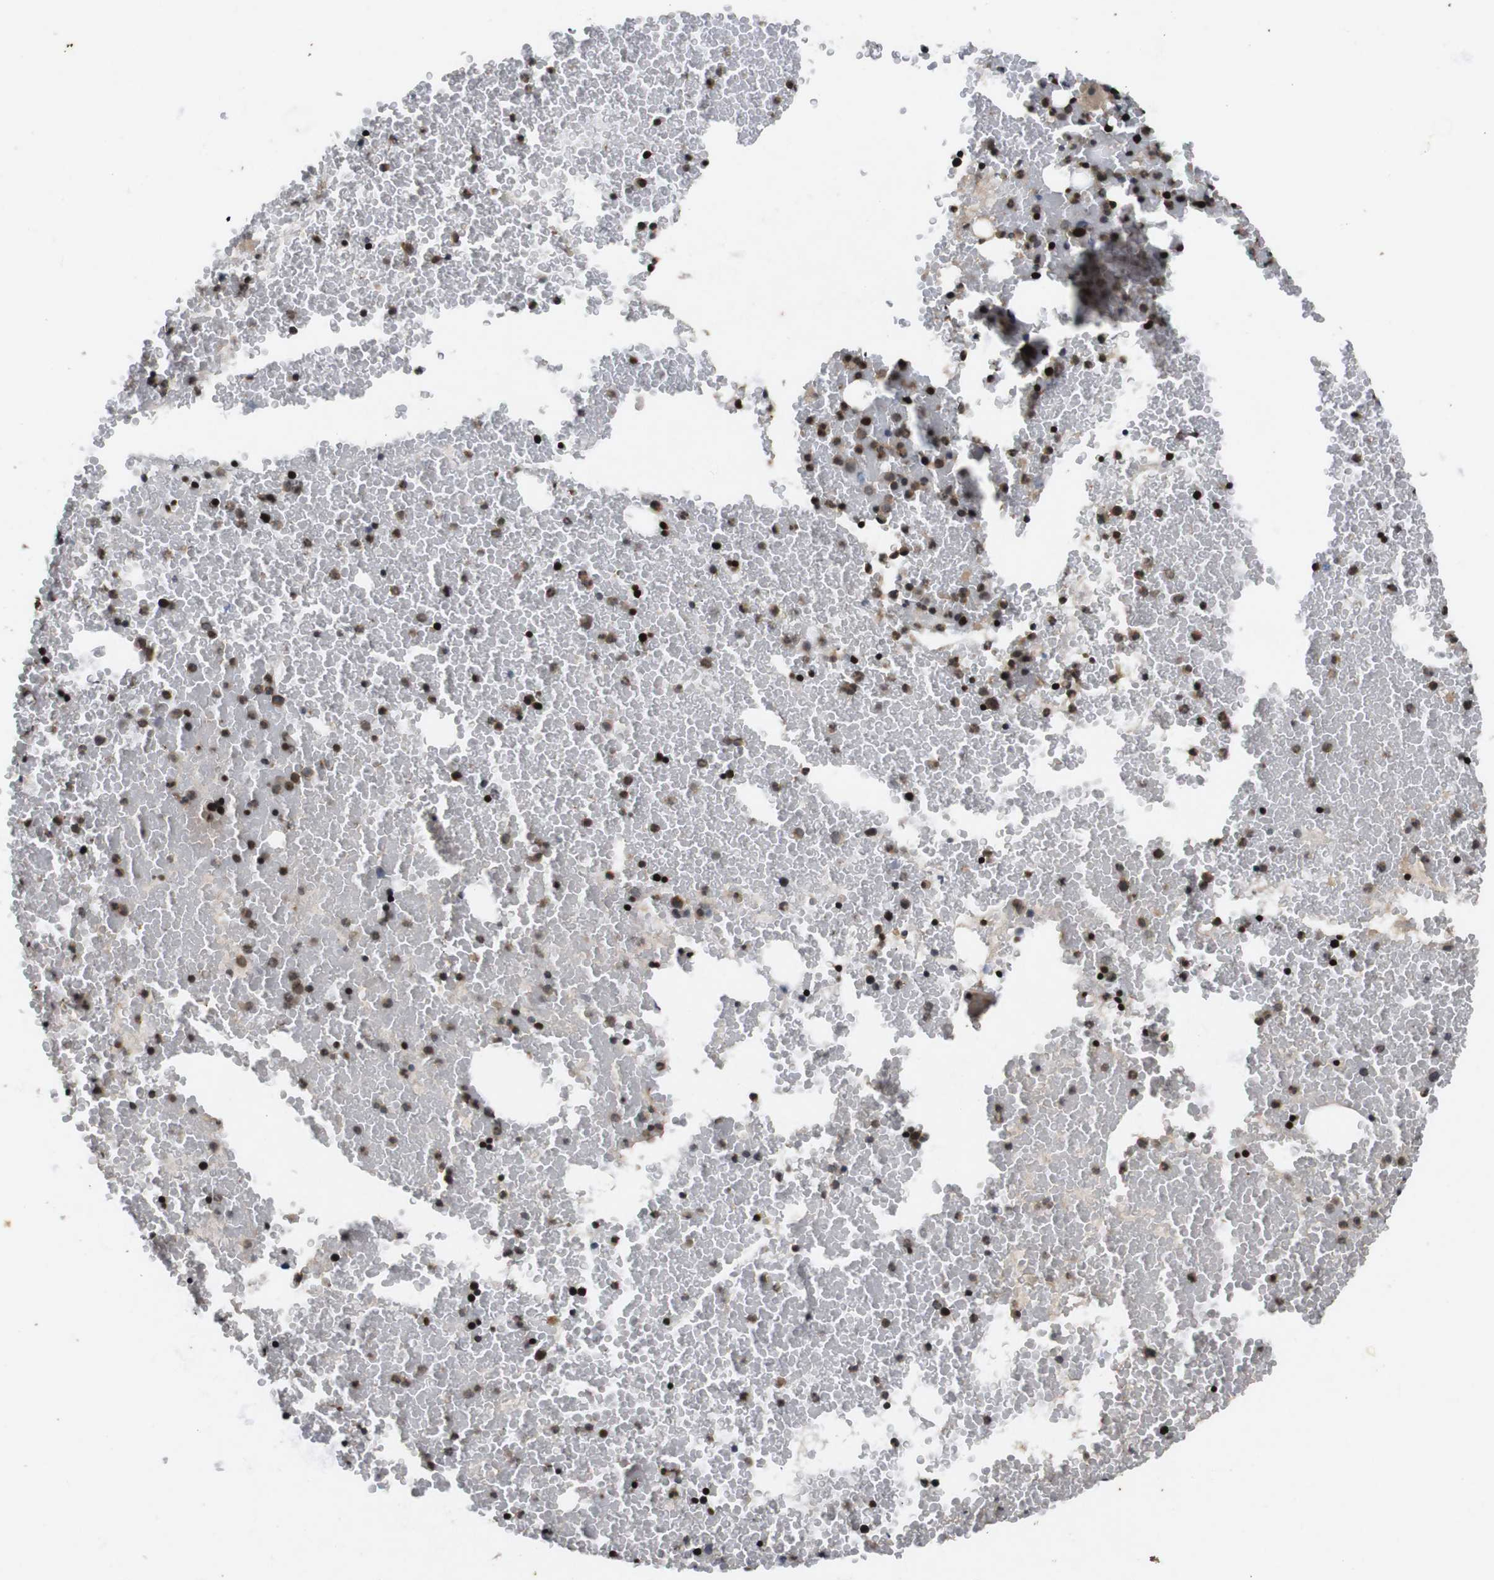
{"staining": {"intensity": "strong", "quantity": ">75%", "location": "nuclear"}, "tissue": "bone marrow", "cell_type": "Hematopoietic cells", "image_type": "normal", "snomed": [{"axis": "morphology", "description": "Normal tissue, NOS"}, {"axis": "morphology", "description": "Inflammation, NOS"}, {"axis": "topography", "description": "Bone marrow"}], "caption": "Hematopoietic cells display strong nuclear positivity in approximately >75% of cells in unremarkable bone marrow. The protein of interest is shown in brown color, while the nuclei are stained blue.", "gene": "RIPK1", "patient": {"sex": "male", "age": 47}}